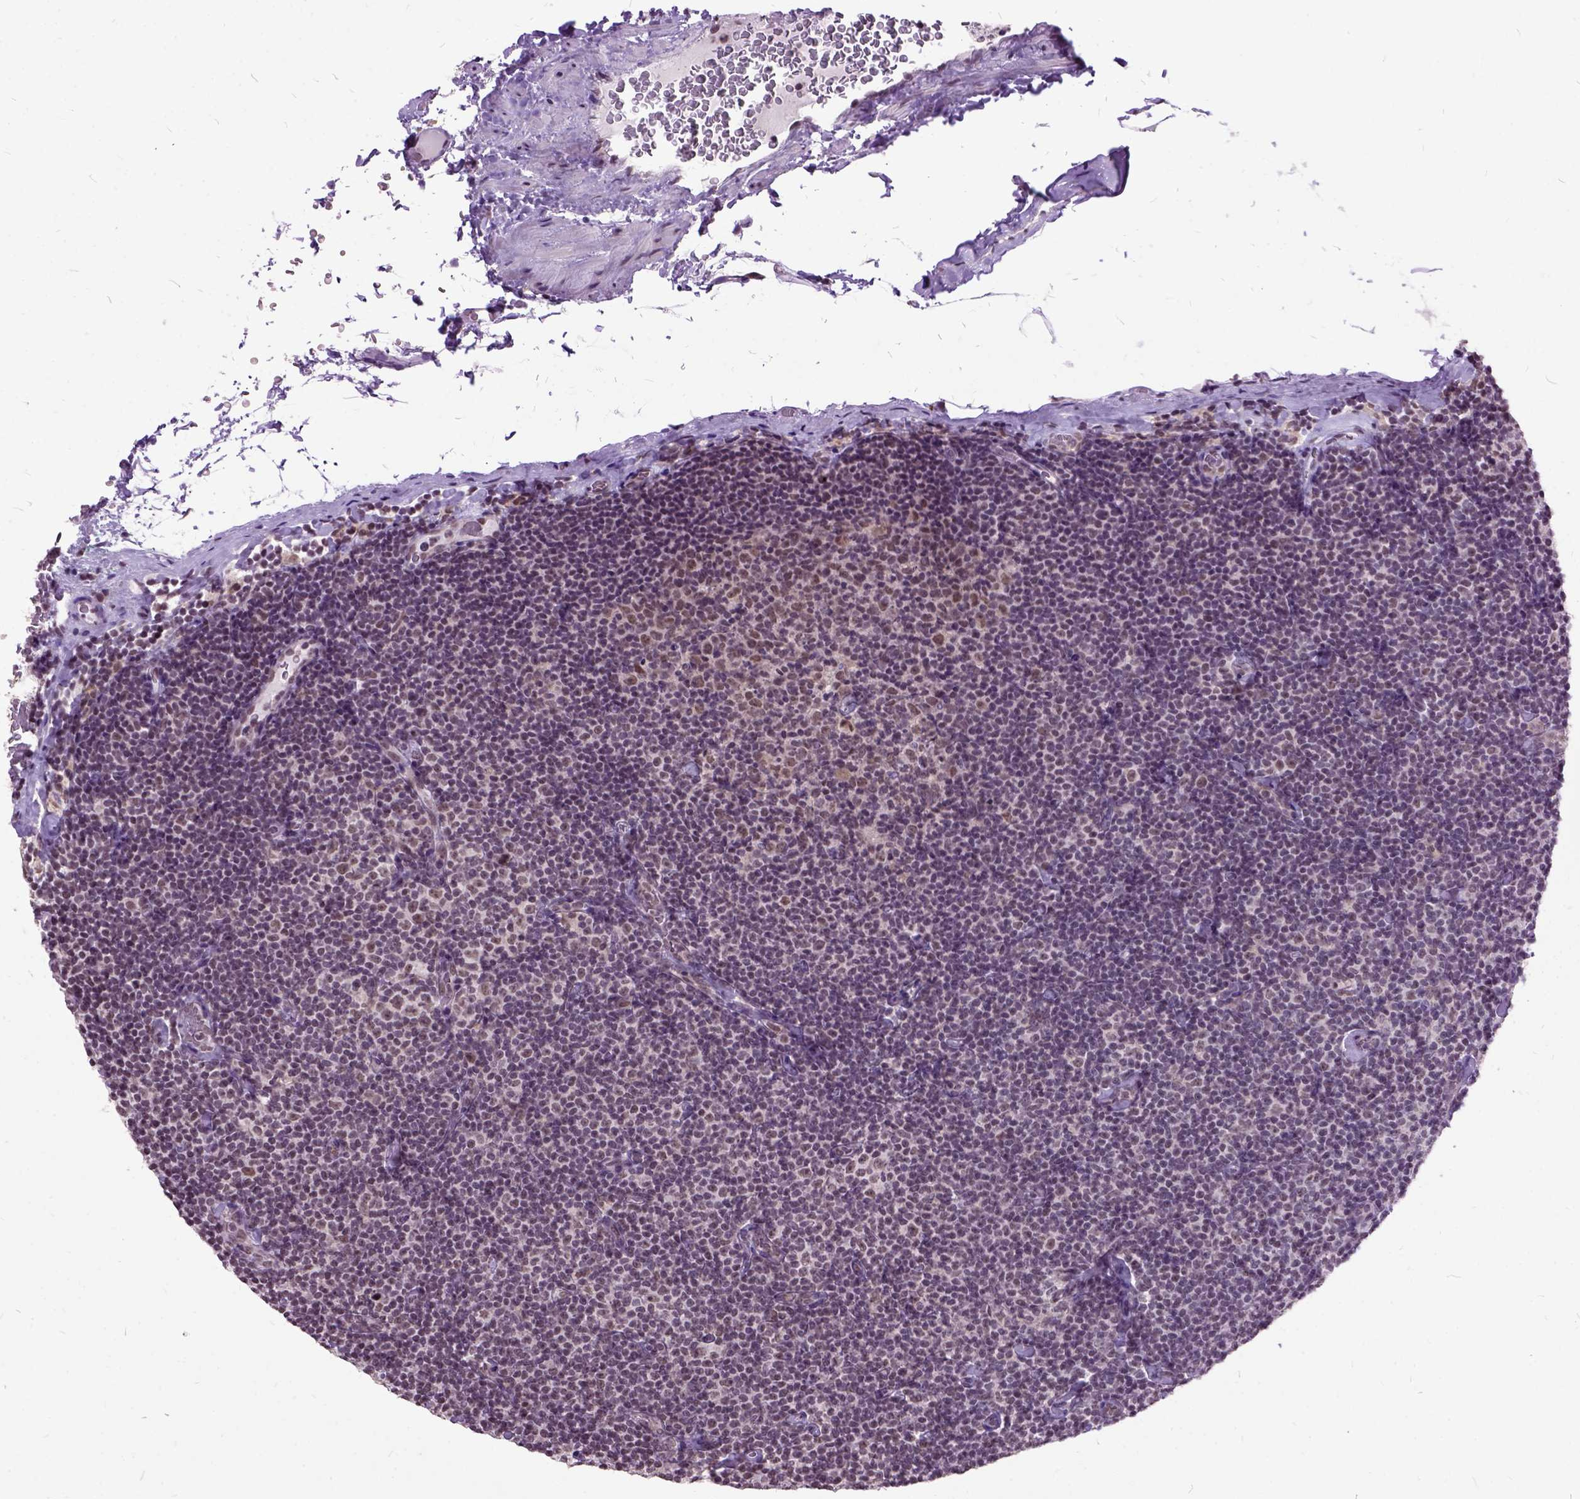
{"staining": {"intensity": "weak", "quantity": "25%-75%", "location": "nuclear"}, "tissue": "lymphoma", "cell_type": "Tumor cells", "image_type": "cancer", "snomed": [{"axis": "morphology", "description": "Malignant lymphoma, non-Hodgkin's type, Low grade"}, {"axis": "topography", "description": "Lymph node"}], "caption": "Protein expression by immunohistochemistry demonstrates weak nuclear positivity in approximately 25%-75% of tumor cells in lymphoma.", "gene": "ORC5", "patient": {"sex": "male", "age": 81}}